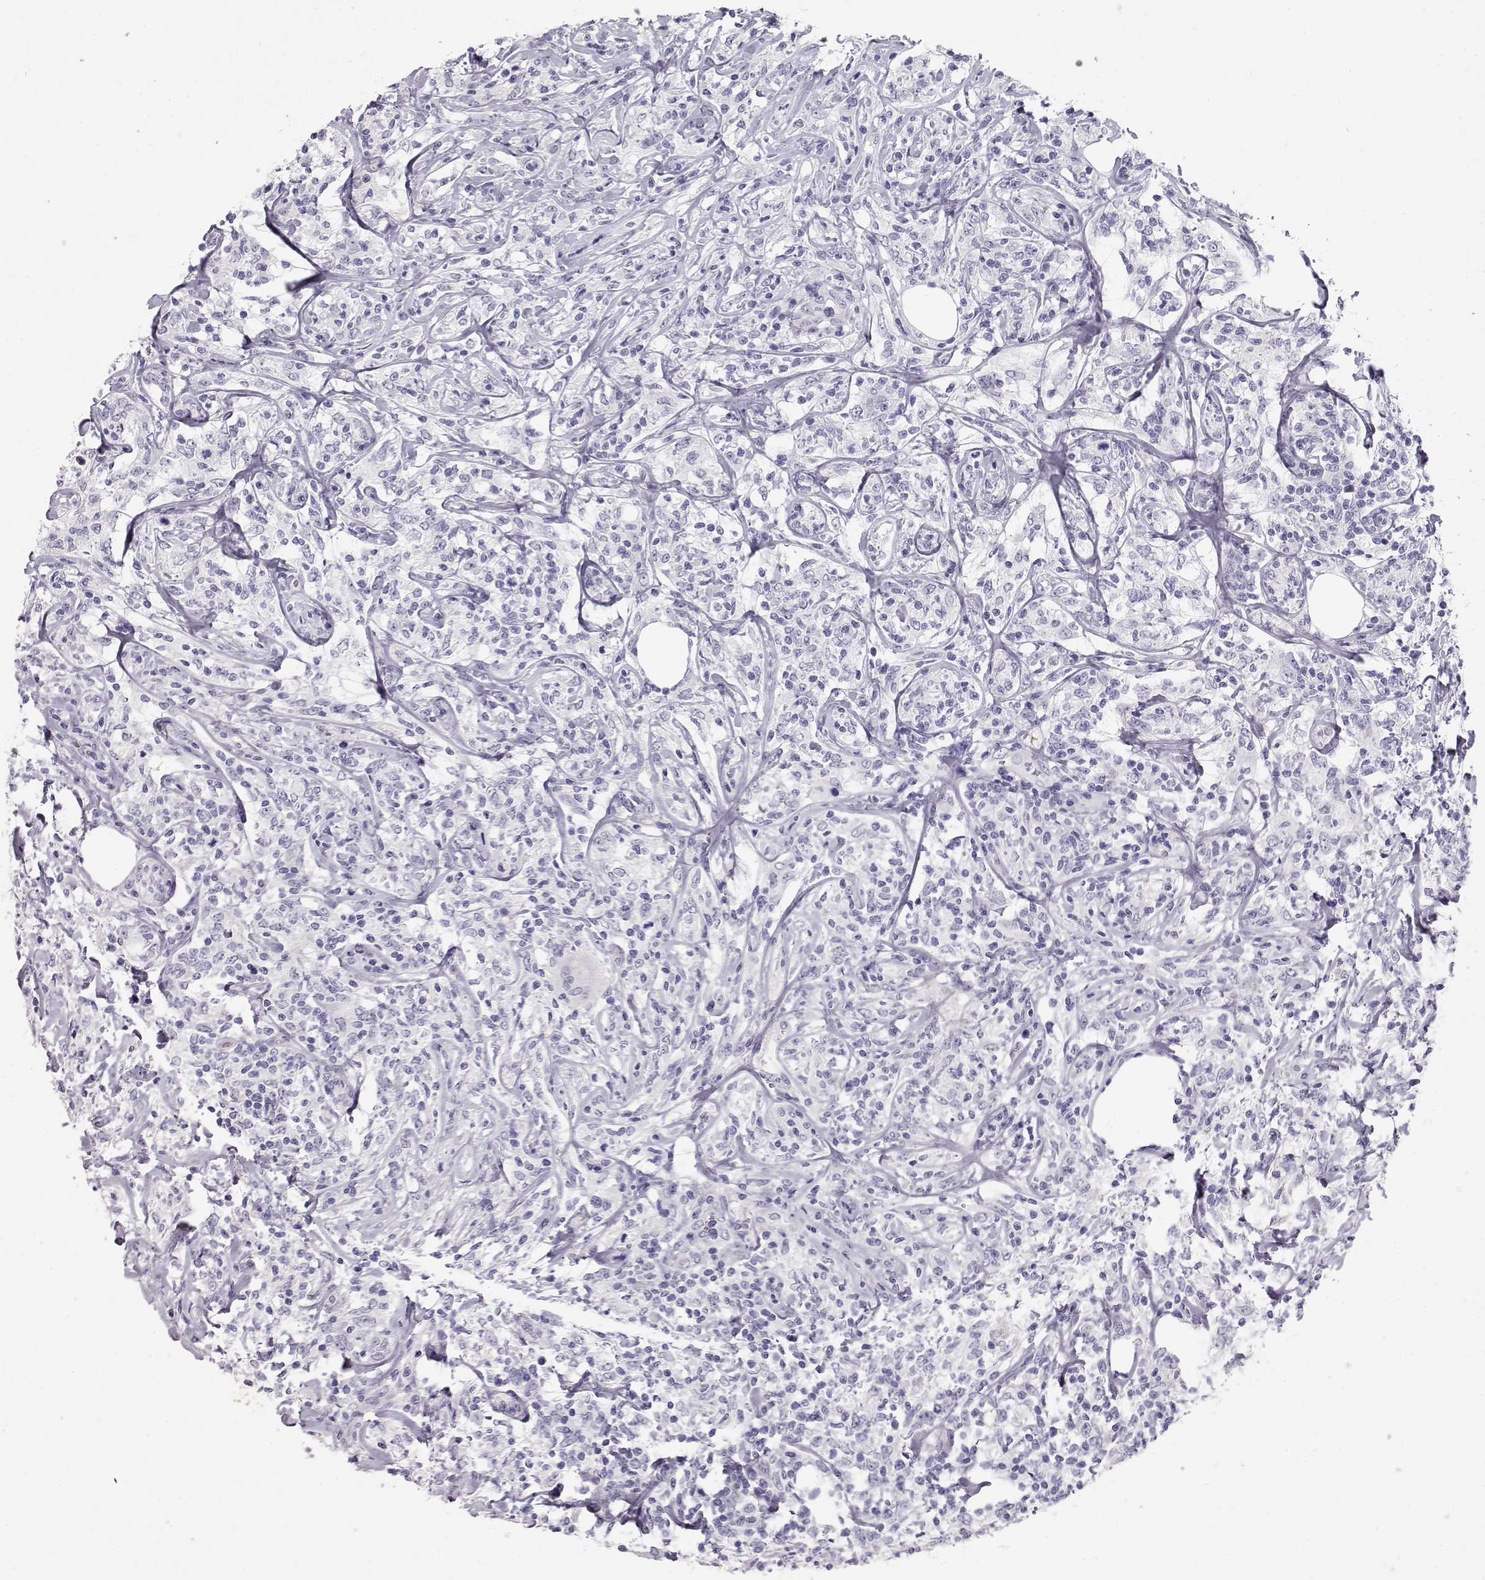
{"staining": {"intensity": "negative", "quantity": "none", "location": "none"}, "tissue": "lymphoma", "cell_type": "Tumor cells", "image_type": "cancer", "snomed": [{"axis": "morphology", "description": "Malignant lymphoma, non-Hodgkin's type, High grade"}, {"axis": "topography", "description": "Lymph node"}], "caption": "Tumor cells show no significant expression in lymphoma. (Brightfield microscopy of DAB immunohistochemistry (IHC) at high magnification).", "gene": "RD3", "patient": {"sex": "female", "age": 84}}